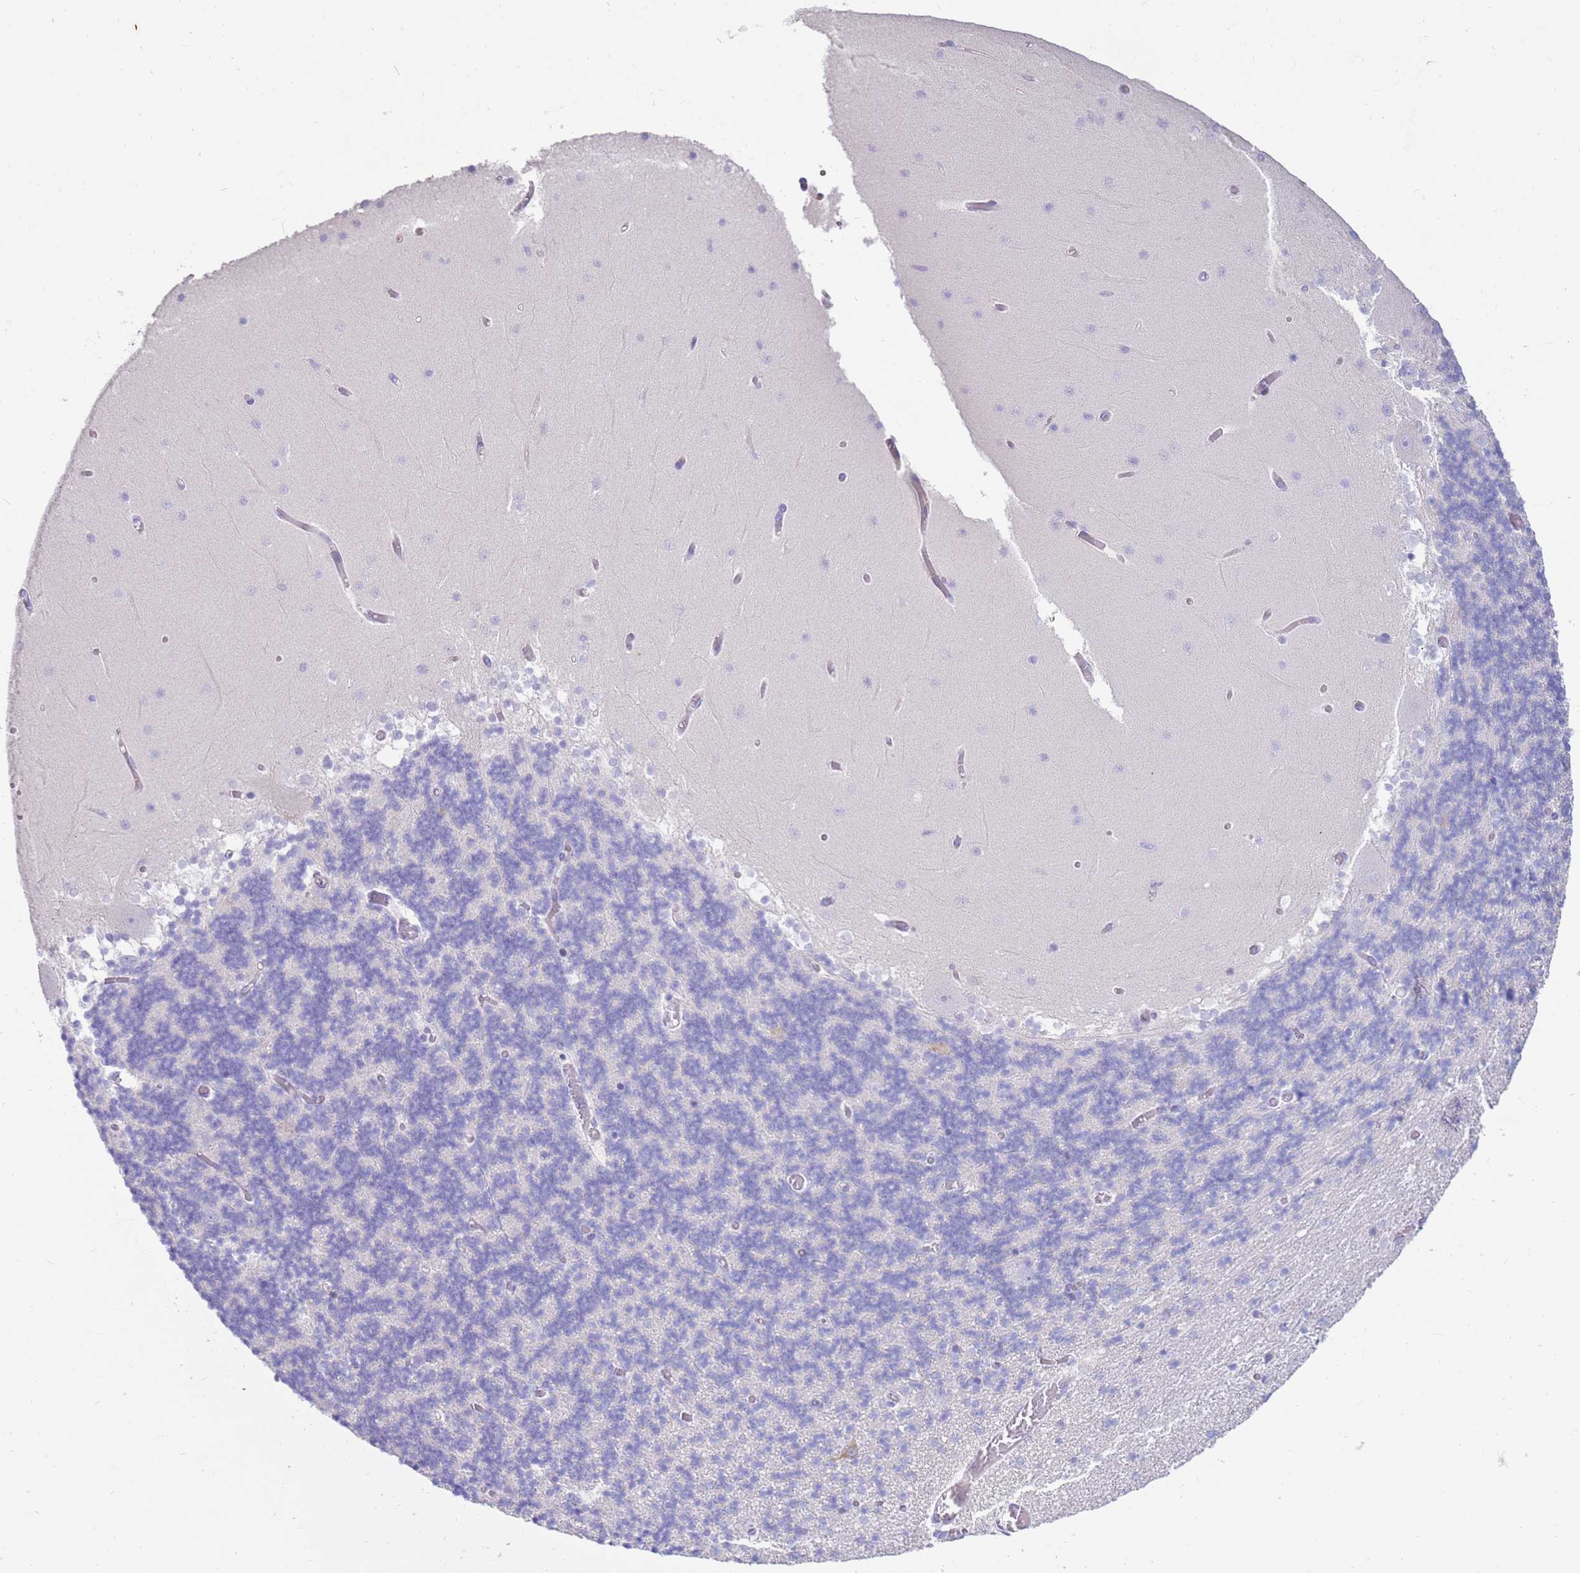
{"staining": {"intensity": "negative", "quantity": "none", "location": "none"}, "tissue": "cerebellum", "cell_type": "Cells in granular layer", "image_type": "normal", "snomed": [{"axis": "morphology", "description": "Normal tissue, NOS"}, {"axis": "topography", "description": "Cerebellum"}], "caption": "Immunohistochemistry of benign human cerebellum shows no positivity in cells in granular layer. (DAB immunohistochemistry (IHC) with hematoxylin counter stain).", "gene": "EVPLL", "patient": {"sex": "female", "age": 28}}